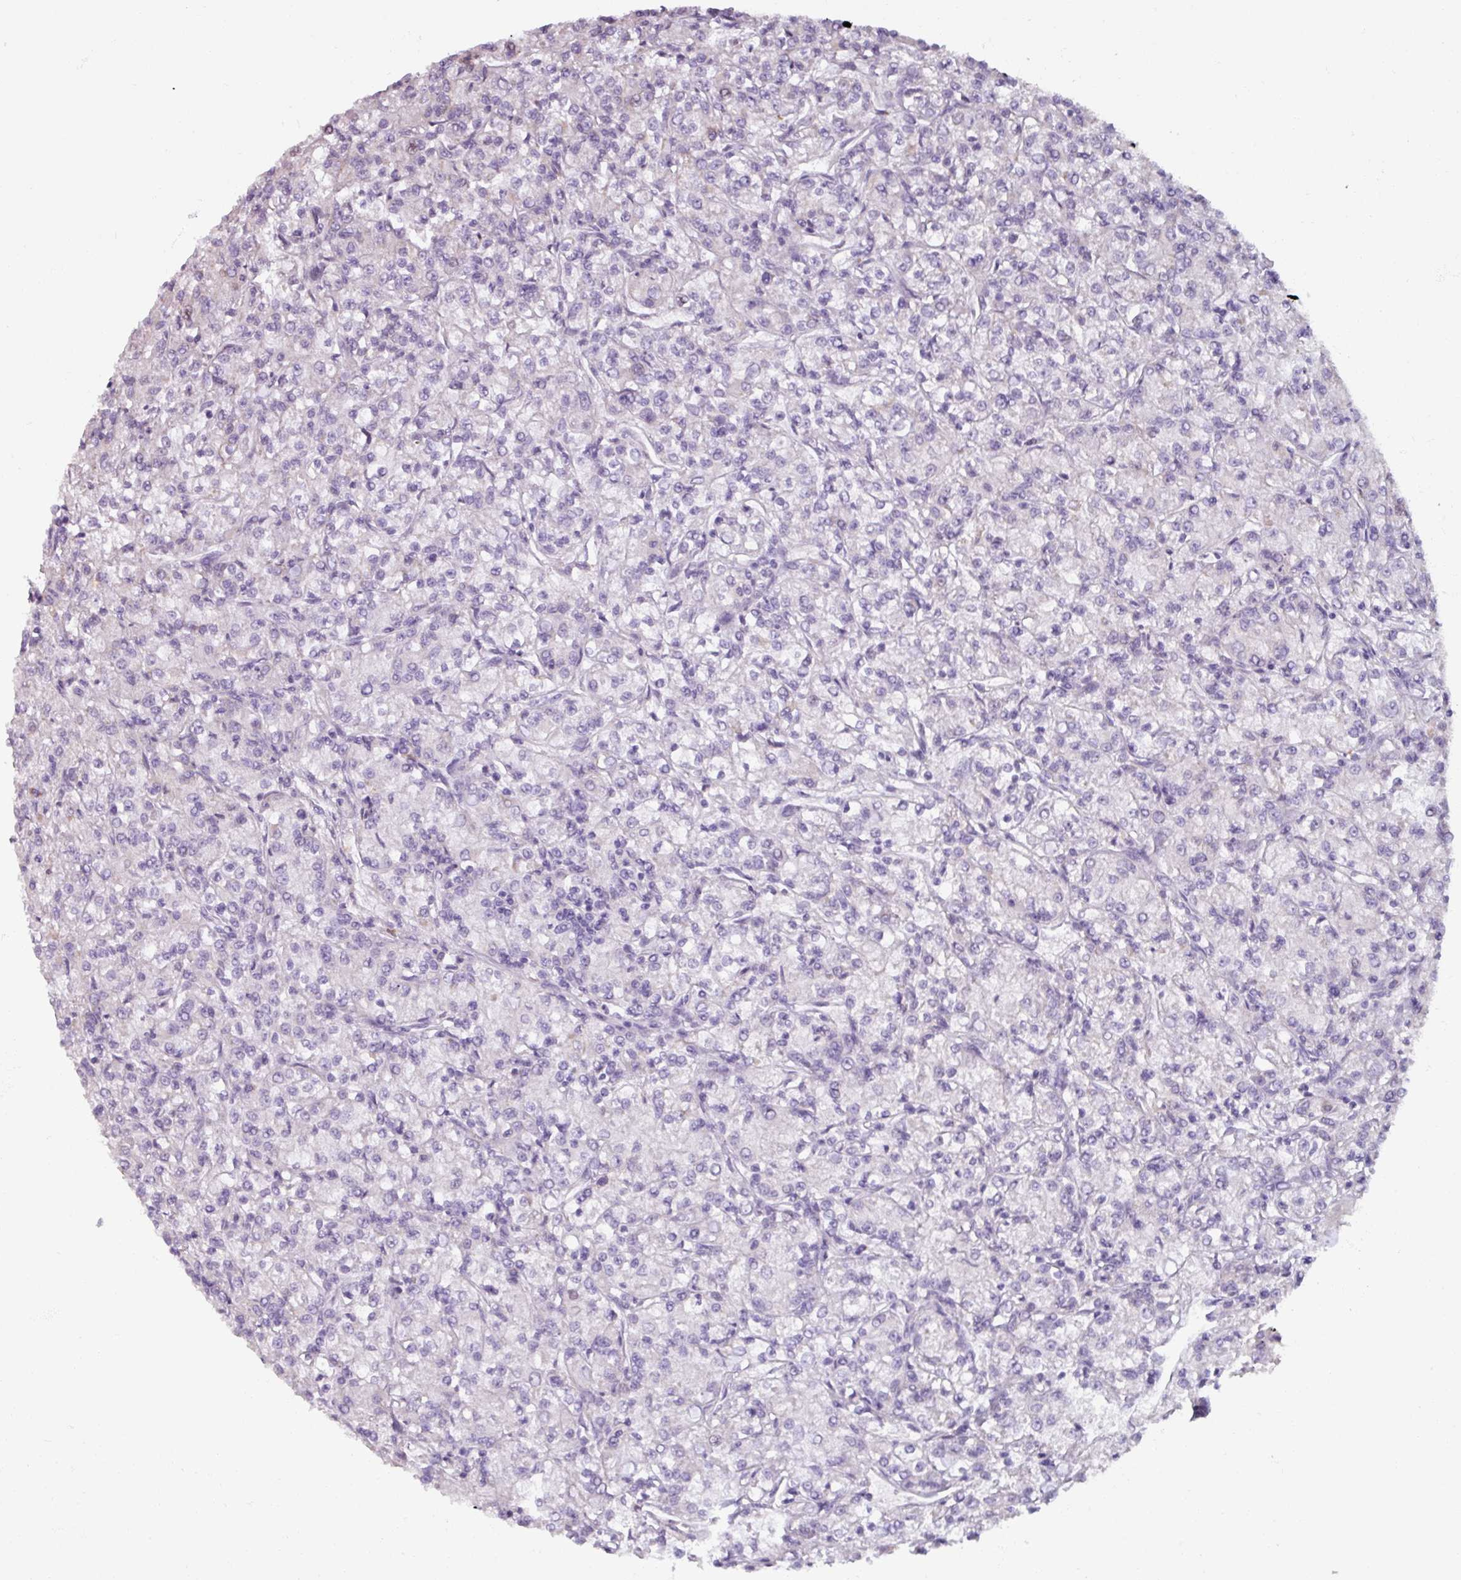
{"staining": {"intensity": "negative", "quantity": "none", "location": "none"}, "tissue": "renal cancer", "cell_type": "Tumor cells", "image_type": "cancer", "snomed": [{"axis": "morphology", "description": "Adenocarcinoma, NOS"}, {"axis": "topography", "description": "Kidney"}], "caption": "Immunohistochemistry image of neoplastic tissue: human renal adenocarcinoma stained with DAB (3,3'-diaminobenzidine) displays no significant protein staining in tumor cells.", "gene": "SPESP1", "patient": {"sex": "female", "age": 59}}